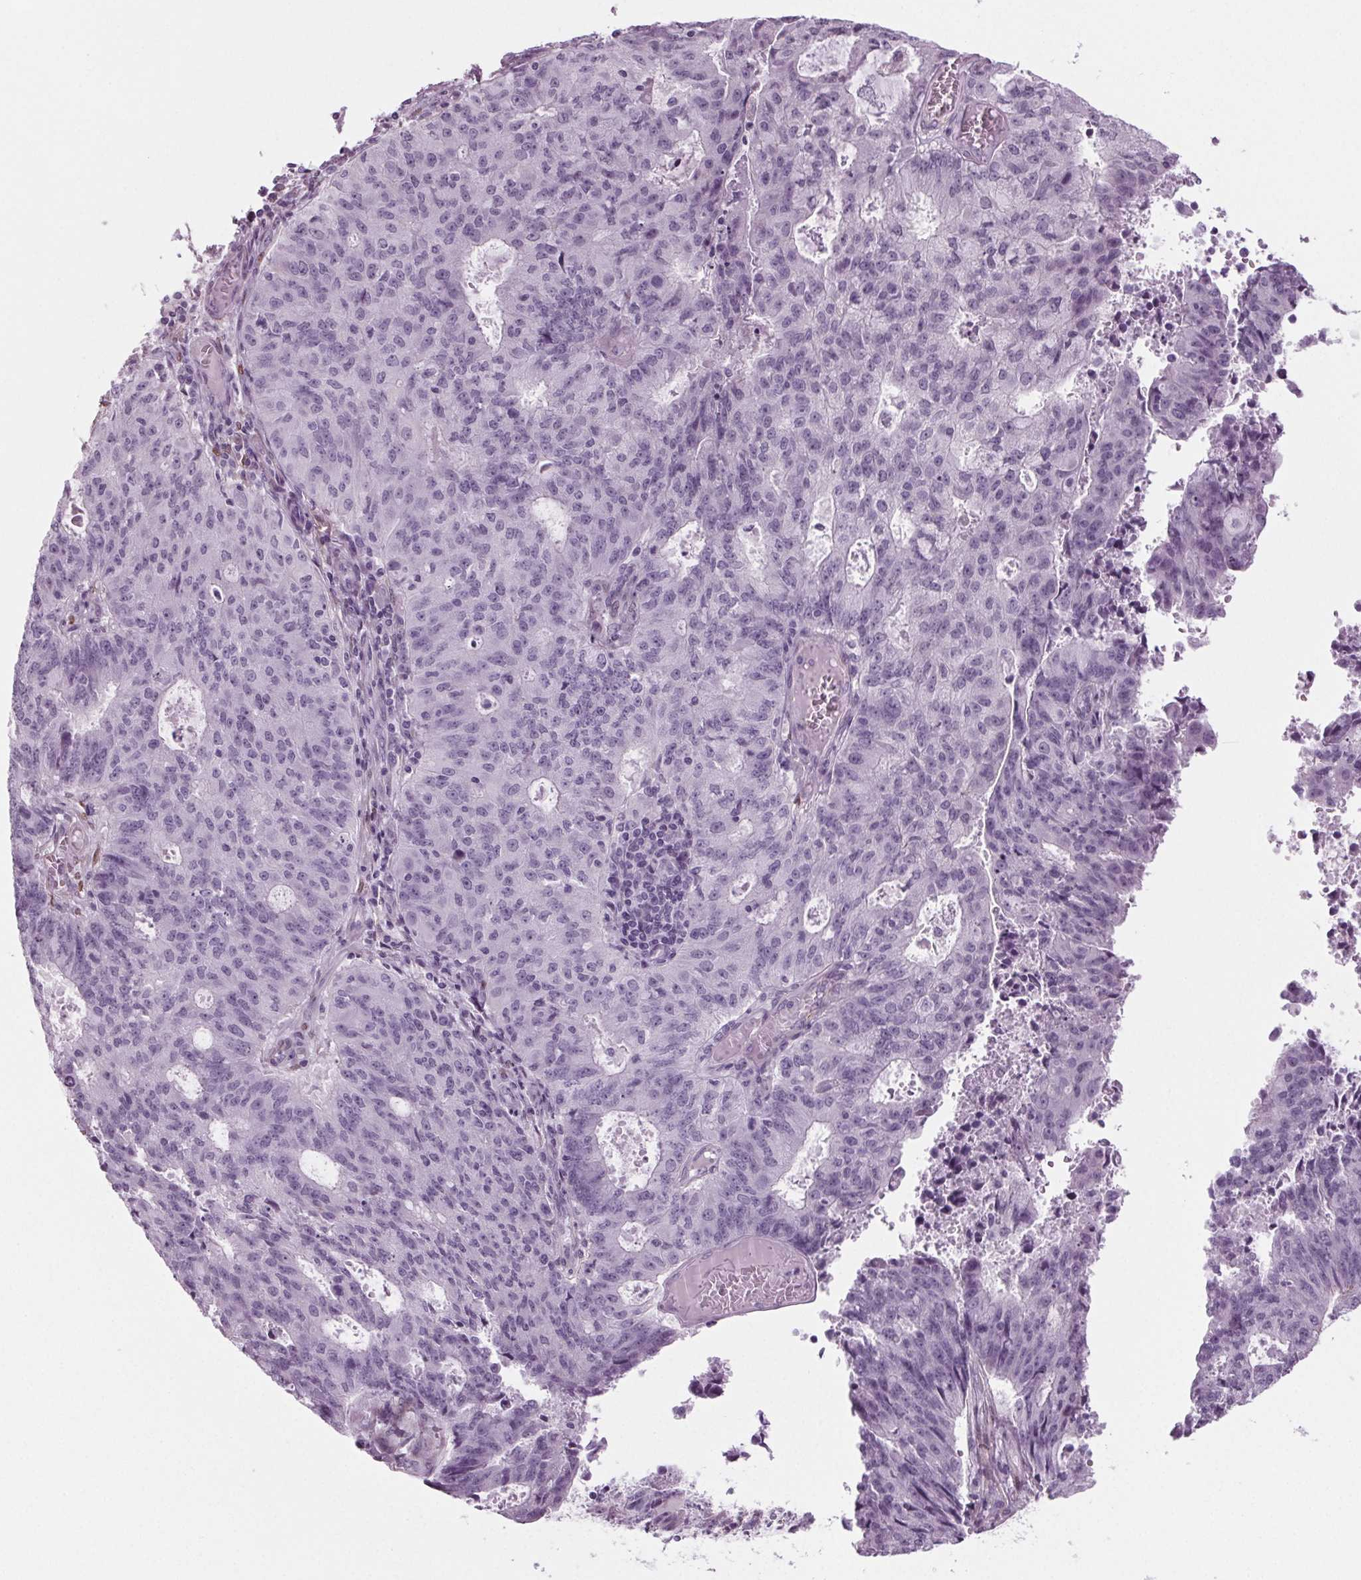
{"staining": {"intensity": "negative", "quantity": "none", "location": "none"}, "tissue": "endometrial cancer", "cell_type": "Tumor cells", "image_type": "cancer", "snomed": [{"axis": "morphology", "description": "Adenocarcinoma, NOS"}, {"axis": "topography", "description": "Endometrium"}], "caption": "The image reveals no staining of tumor cells in endometrial adenocarcinoma. (Brightfield microscopy of DAB (3,3'-diaminobenzidine) immunohistochemistry (IHC) at high magnification).", "gene": "BHLHE22", "patient": {"sex": "female", "age": 82}}